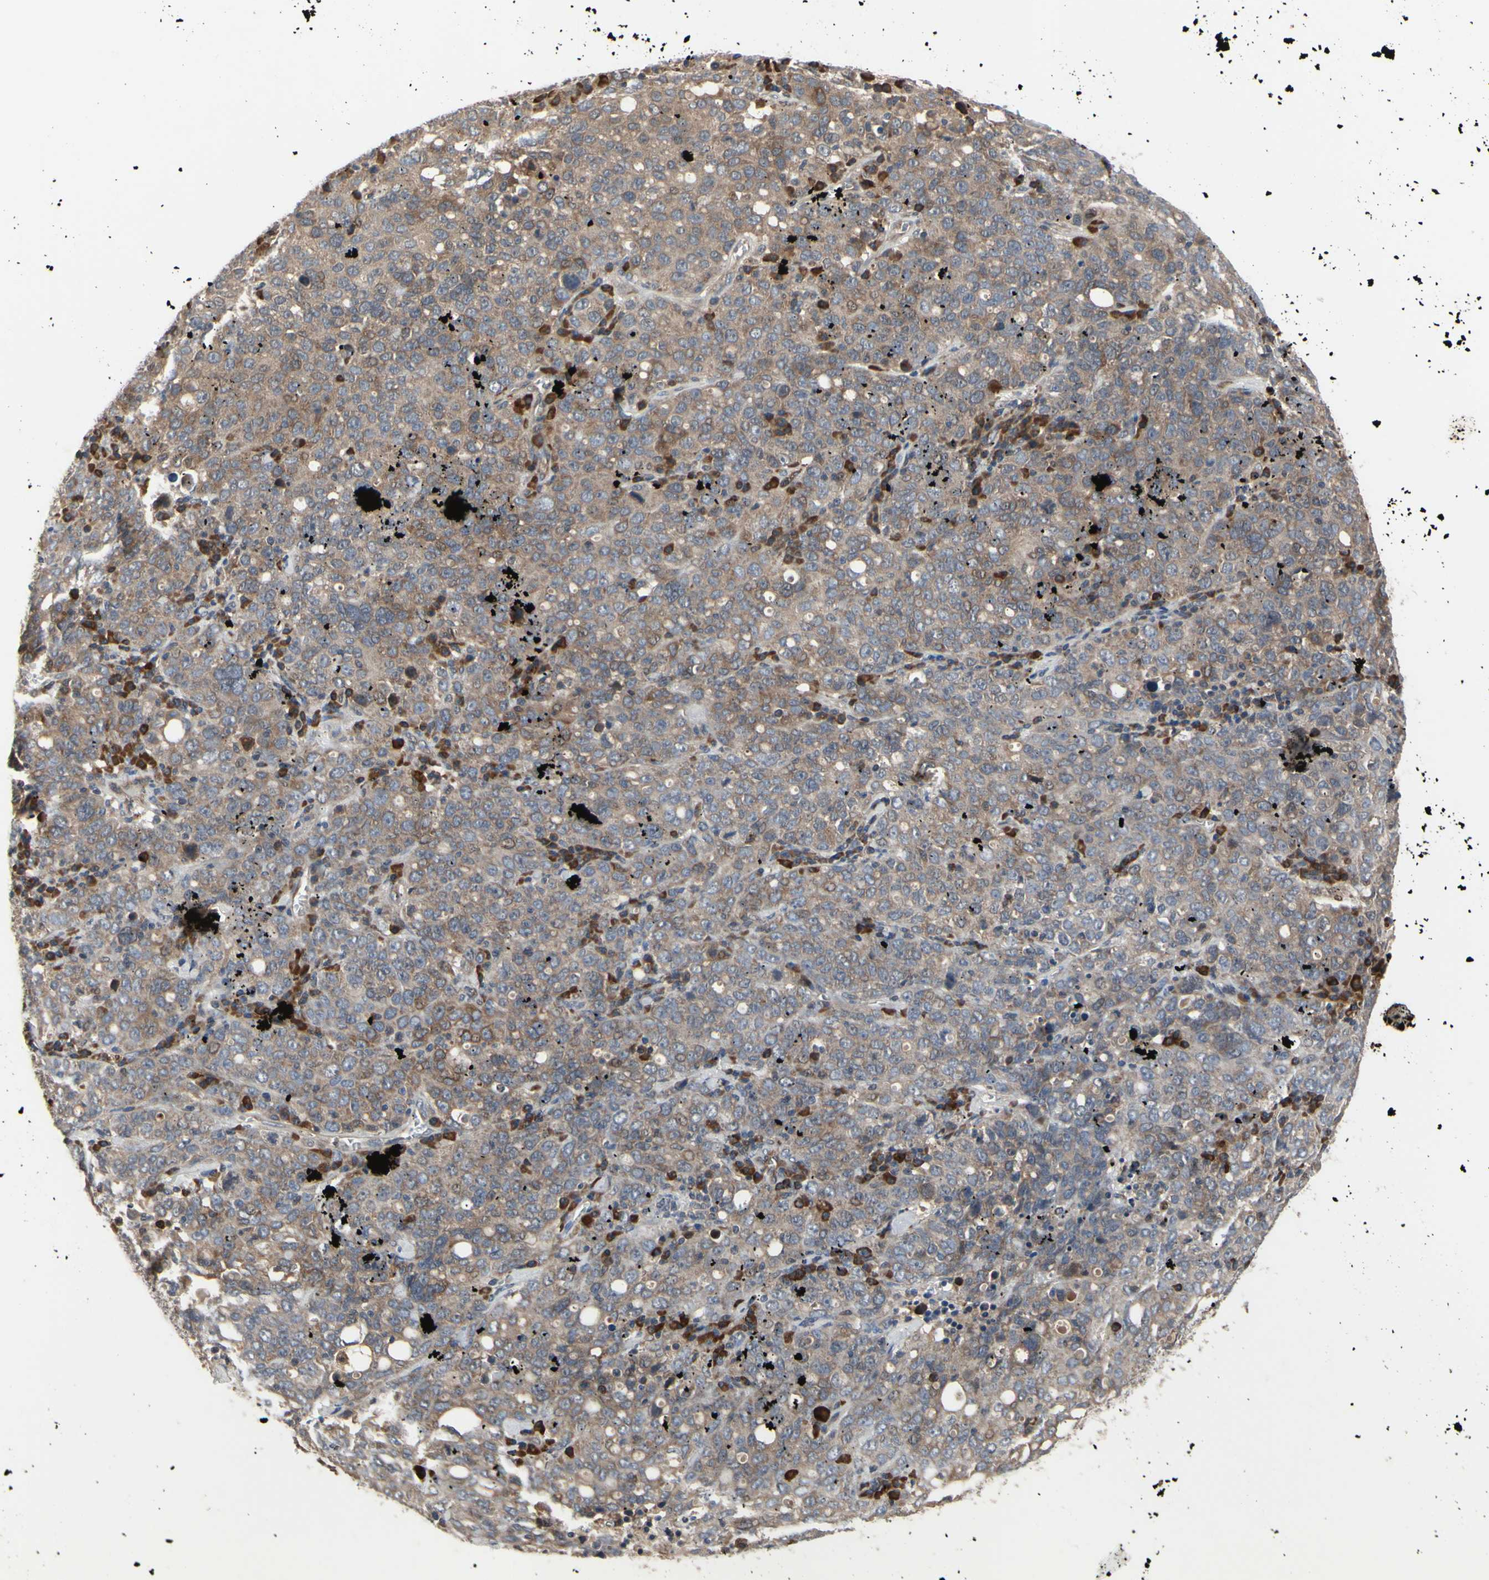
{"staining": {"intensity": "moderate", "quantity": ">75%", "location": "cytoplasmic/membranous"}, "tissue": "ovarian cancer", "cell_type": "Tumor cells", "image_type": "cancer", "snomed": [{"axis": "morphology", "description": "Carcinoma, endometroid"}, {"axis": "topography", "description": "Ovary"}], "caption": "High-magnification brightfield microscopy of endometroid carcinoma (ovarian) stained with DAB (3,3'-diaminobenzidine) (brown) and counterstained with hematoxylin (blue). tumor cells exhibit moderate cytoplasmic/membranous expression is seen in approximately>75% of cells.", "gene": "XIAP", "patient": {"sex": "female", "age": 62}}